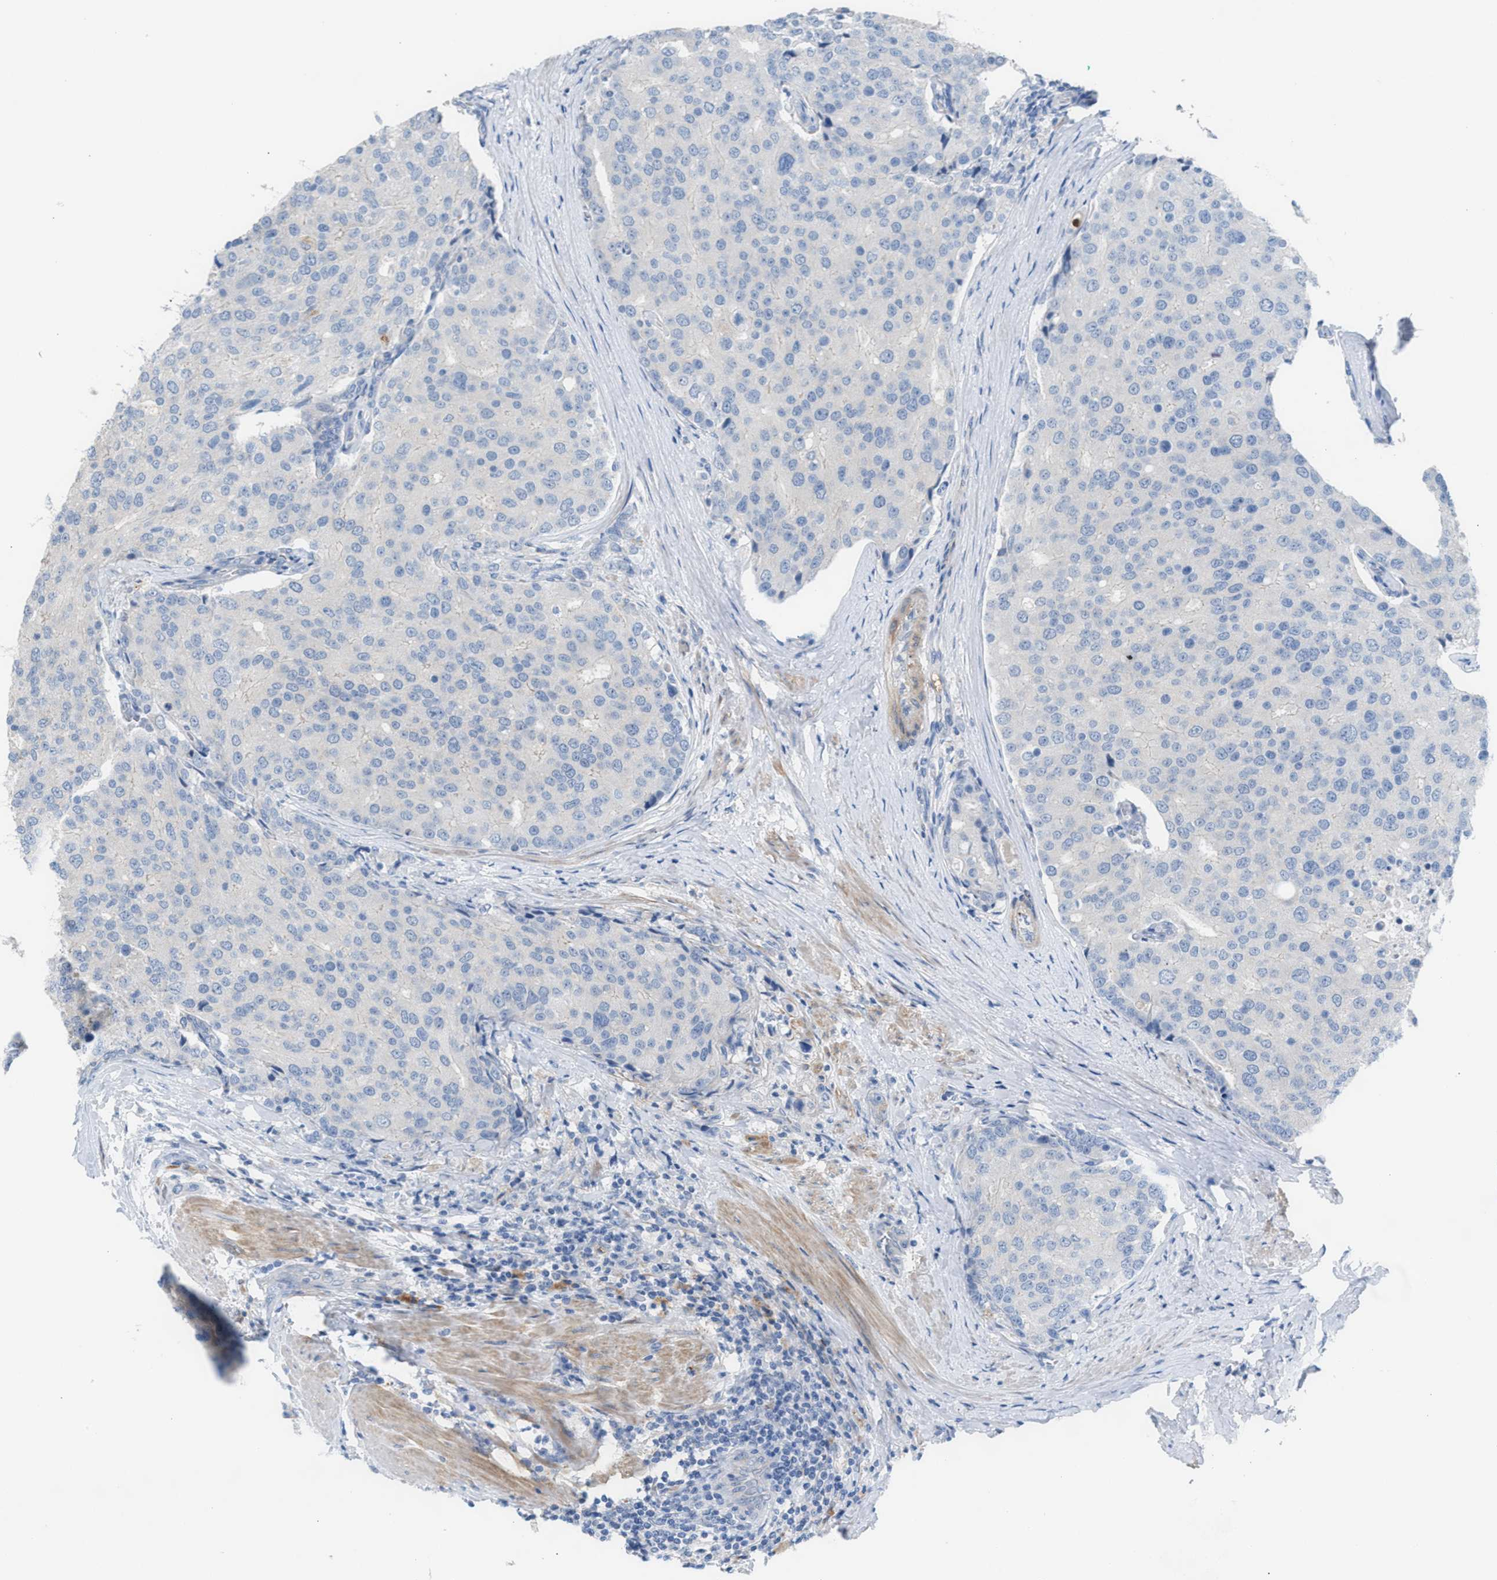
{"staining": {"intensity": "weak", "quantity": "<25%", "location": "cytoplasmic/membranous"}, "tissue": "prostate cancer", "cell_type": "Tumor cells", "image_type": "cancer", "snomed": [{"axis": "morphology", "description": "Adenocarcinoma, High grade"}, {"axis": "topography", "description": "Prostate"}], "caption": "This is a micrograph of IHC staining of prostate high-grade adenocarcinoma, which shows no expression in tumor cells.", "gene": "ASPA", "patient": {"sex": "male", "age": 50}}